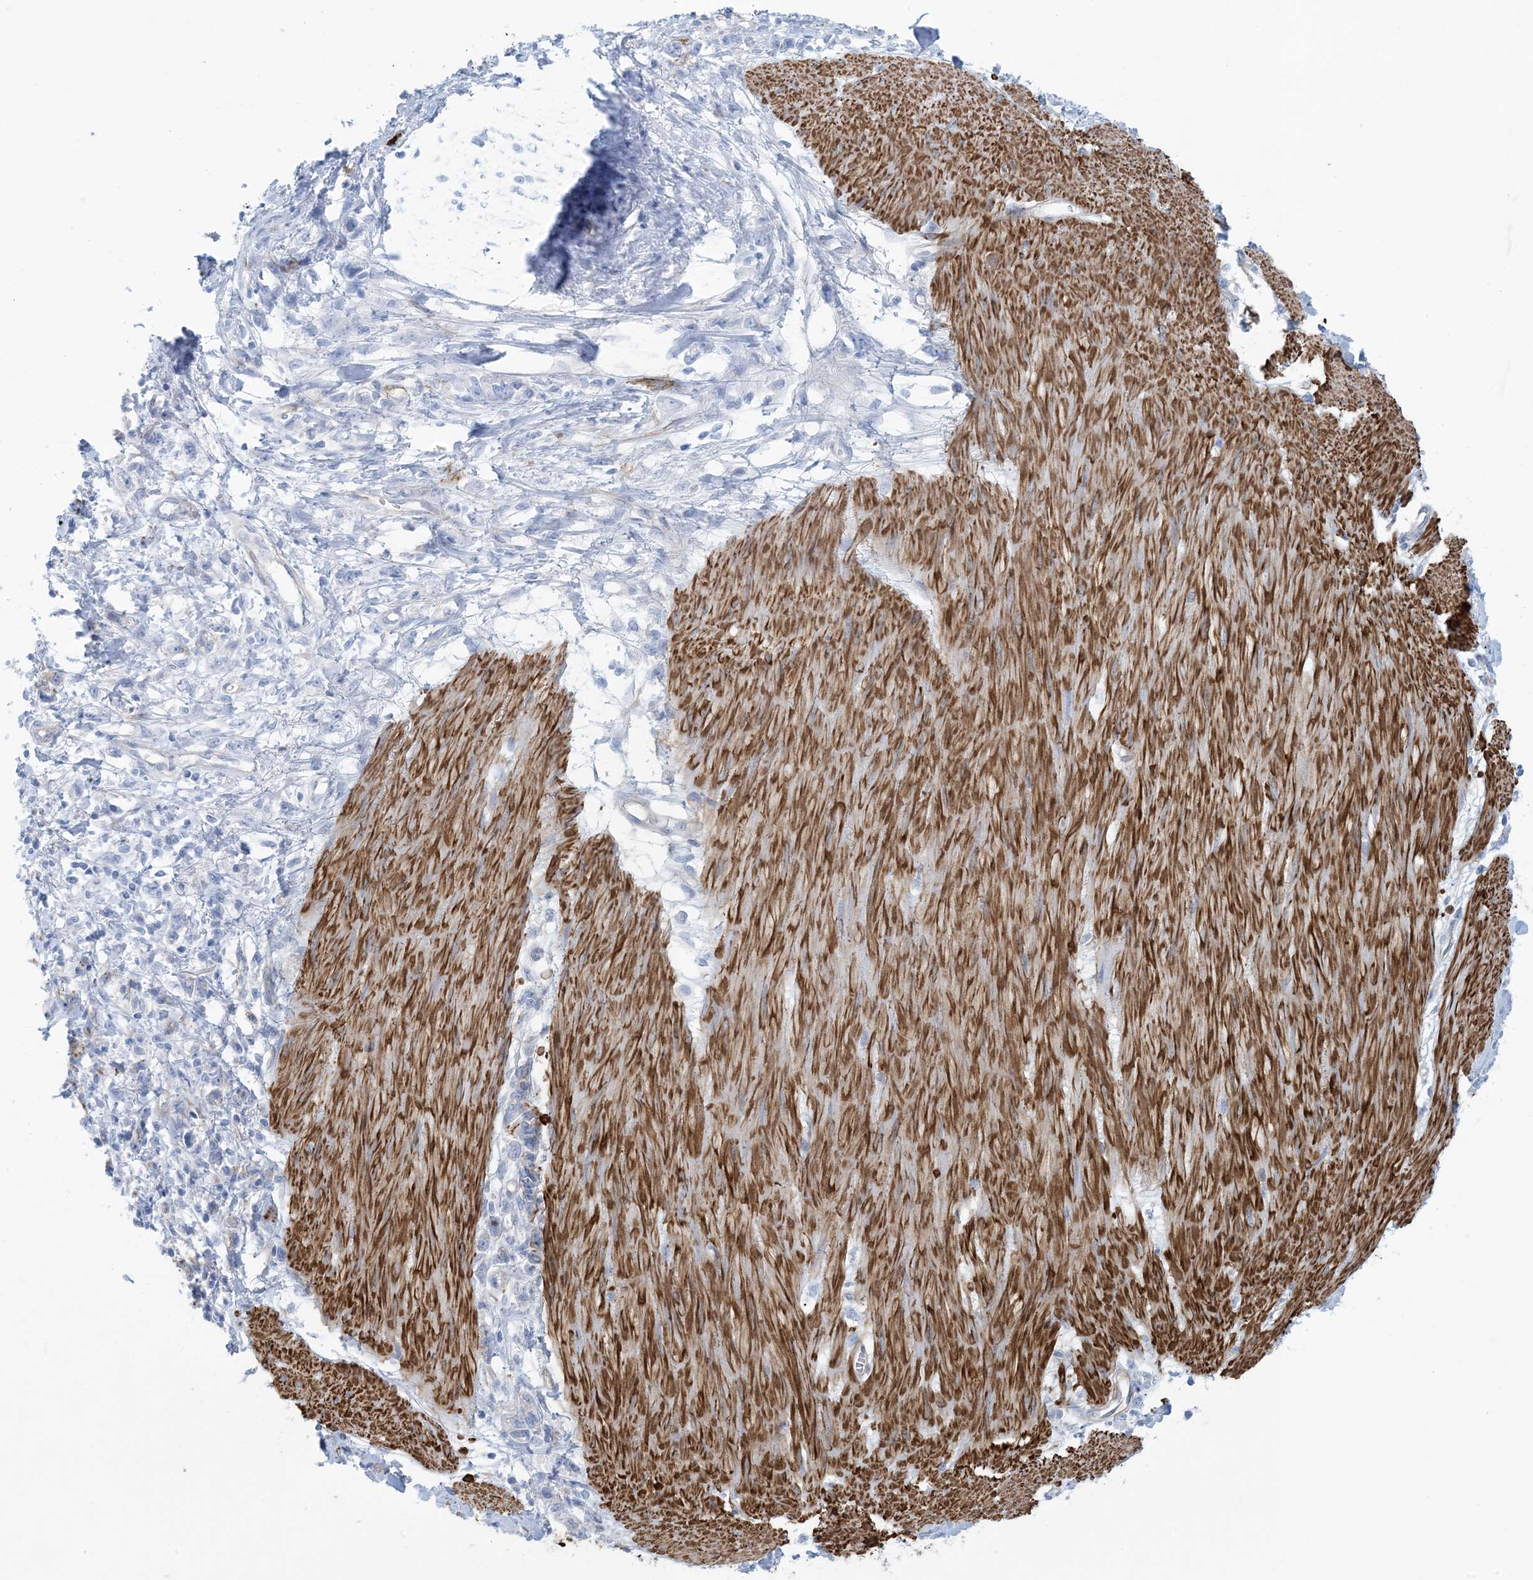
{"staining": {"intensity": "negative", "quantity": "none", "location": "none"}, "tissue": "stomach cancer", "cell_type": "Tumor cells", "image_type": "cancer", "snomed": [{"axis": "morphology", "description": "Adenocarcinoma, NOS"}, {"axis": "topography", "description": "Stomach"}], "caption": "Histopathology image shows no protein expression in tumor cells of stomach cancer tissue.", "gene": "SHANK1", "patient": {"sex": "female", "age": 76}}